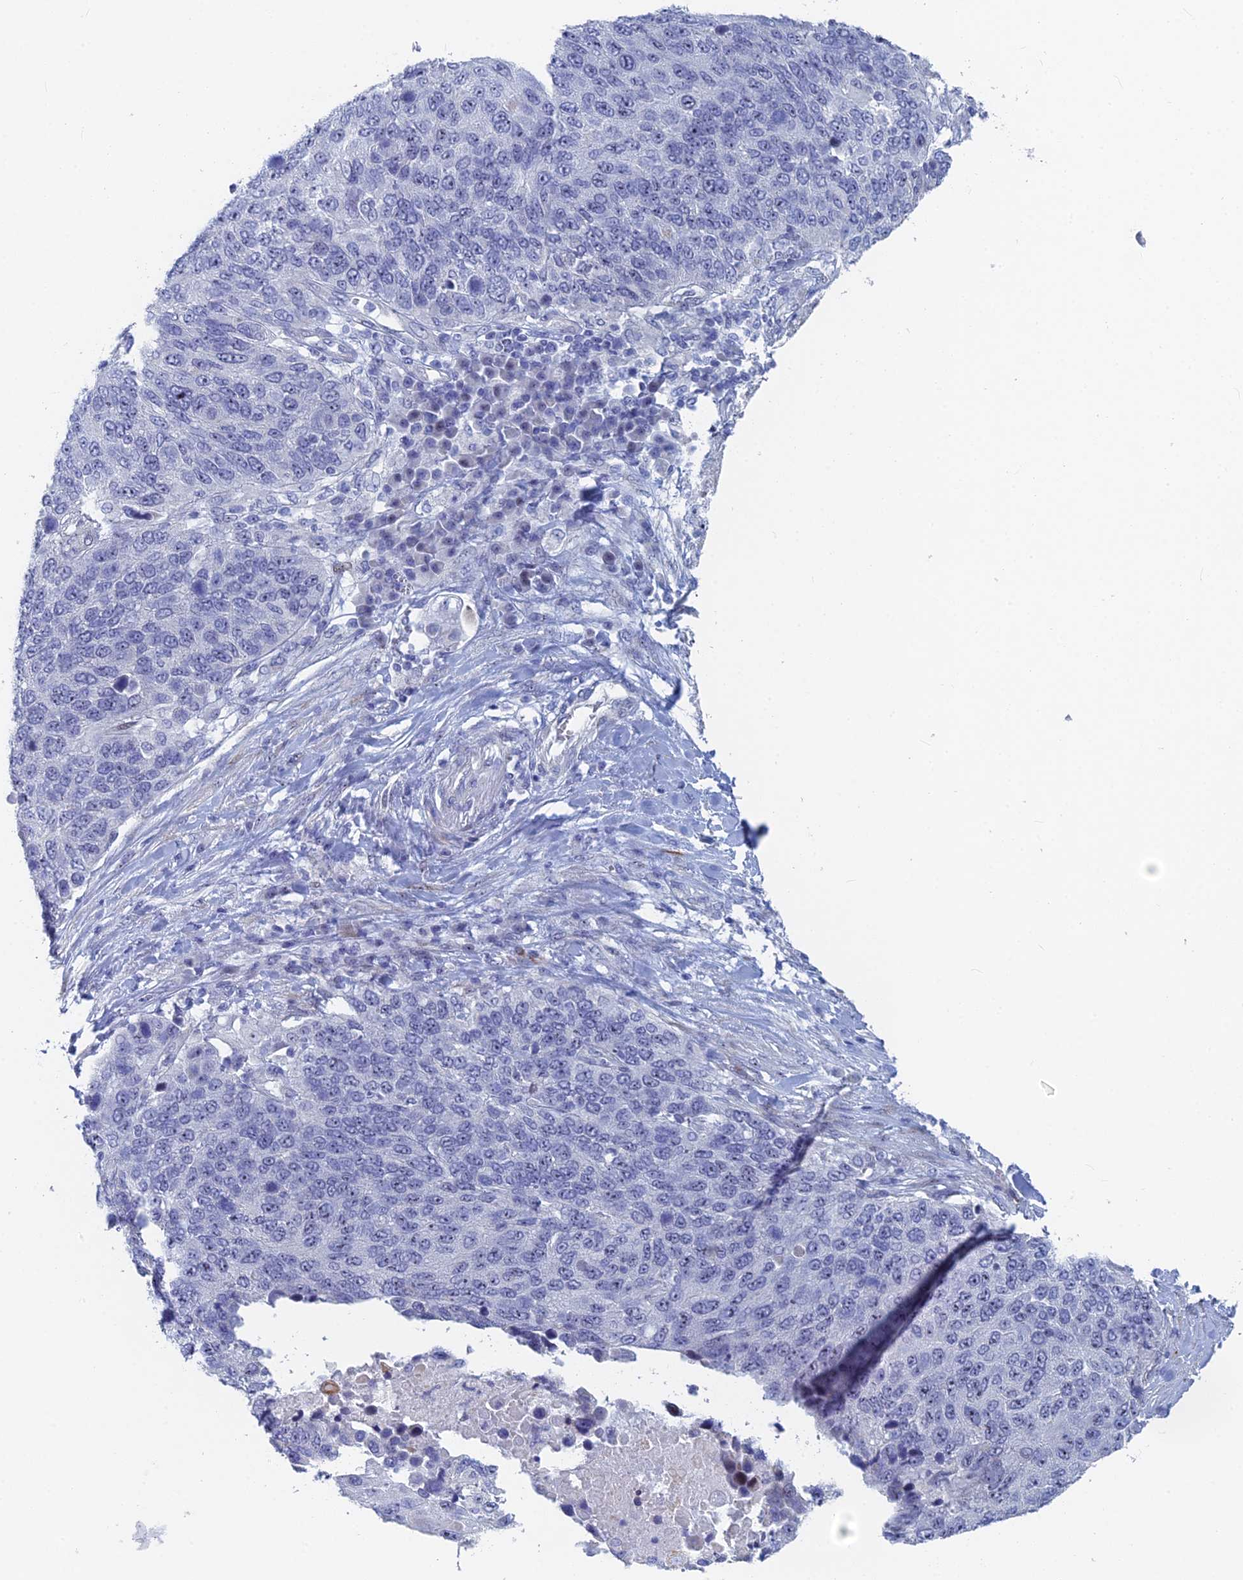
{"staining": {"intensity": "negative", "quantity": "none", "location": "none"}, "tissue": "lung cancer", "cell_type": "Tumor cells", "image_type": "cancer", "snomed": [{"axis": "morphology", "description": "Normal tissue, NOS"}, {"axis": "morphology", "description": "Squamous cell carcinoma, NOS"}, {"axis": "topography", "description": "Lymph node"}, {"axis": "topography", "description": "Lung"}], "caption": "Lung cancer (squamous cell carcinoma) stained for a protein using IHC exhibits no positivity tumor cells.", "gene": "DRGX", "patient": {"sex": "male", "age": 66}}